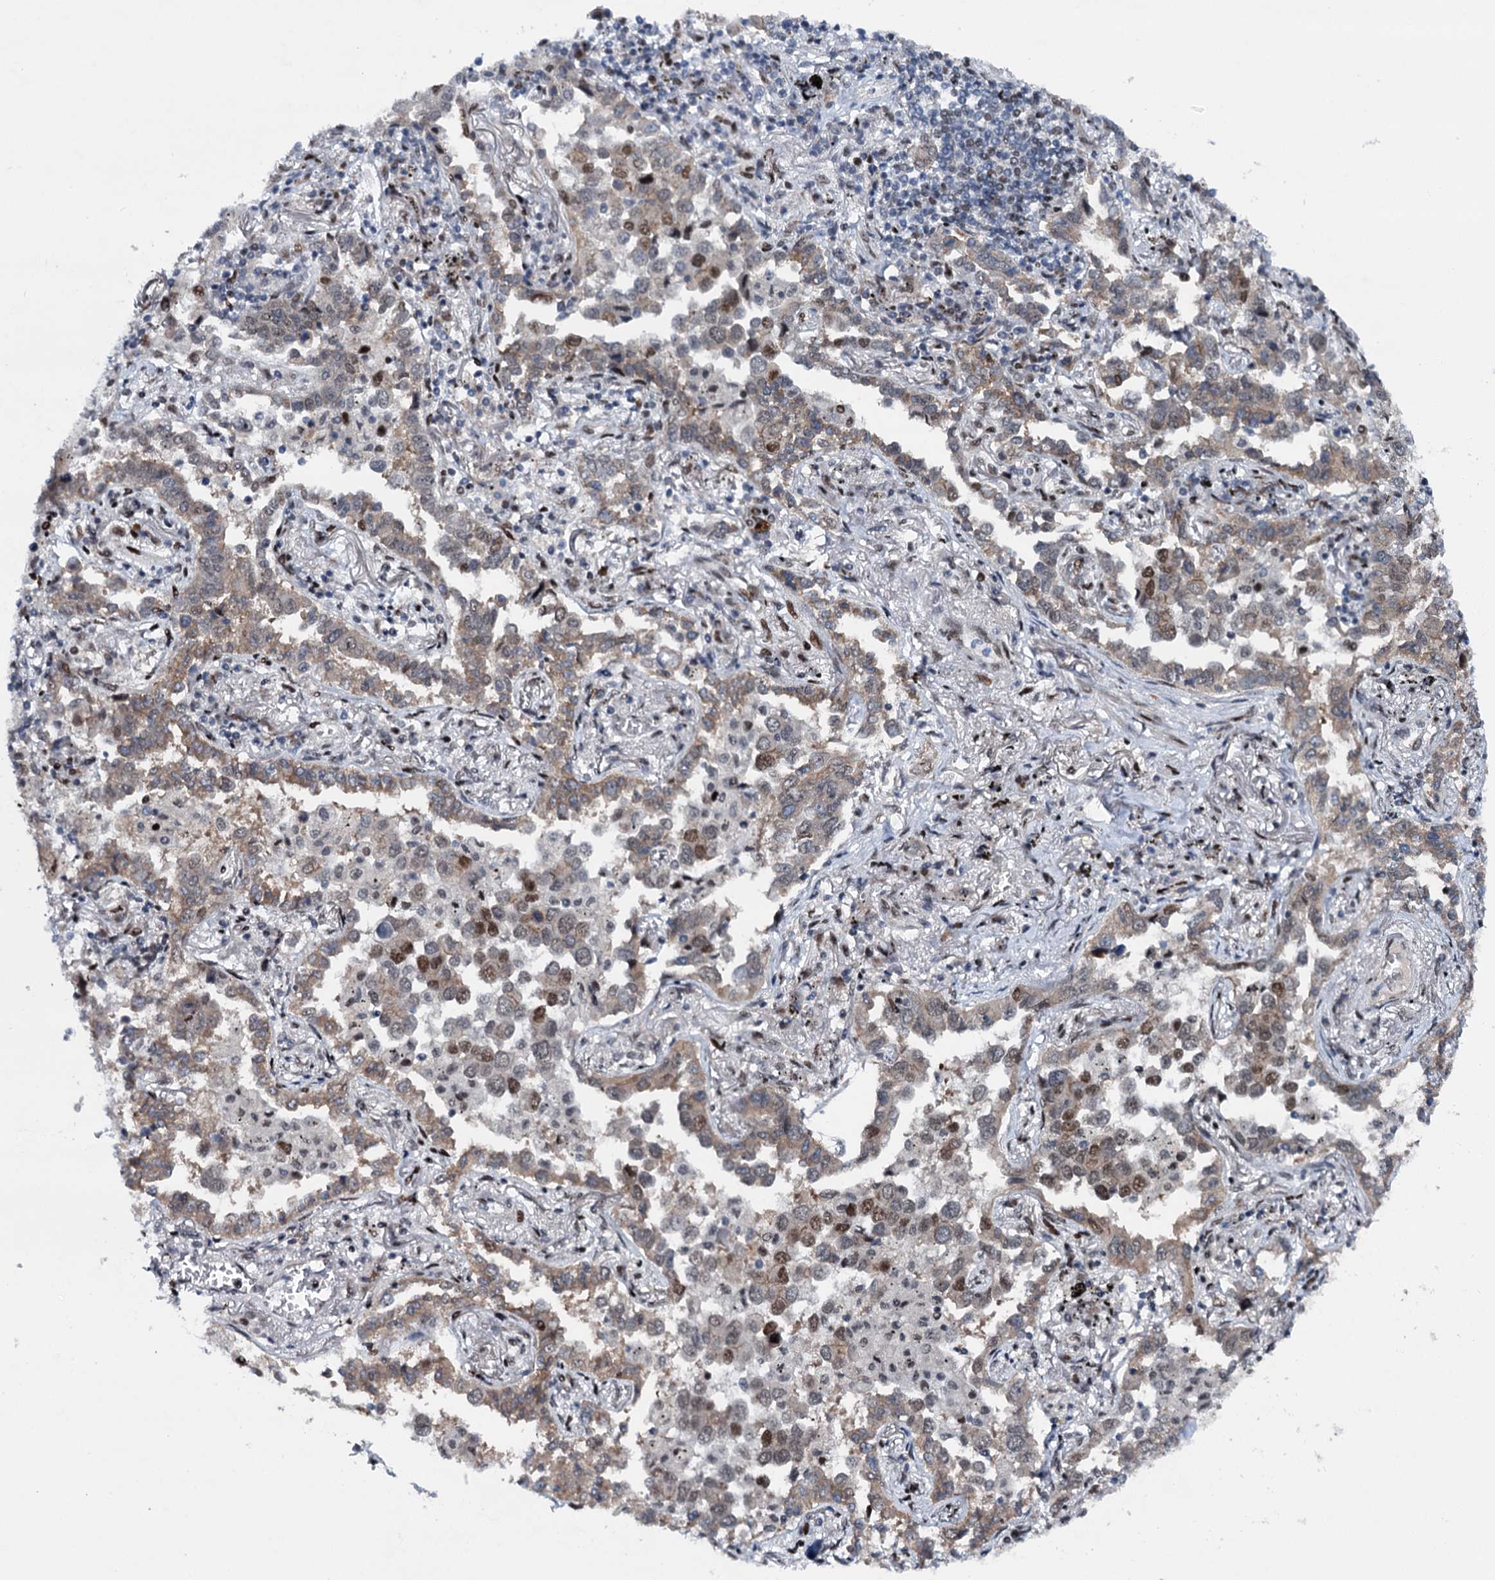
{"staining": {"intensity": "weak", "quantity": ">75%", "location": "cytoplasmic/membranous"}, "tissue": "lung cancer", "cell_type": "Tumor cells", "image_type": "cancer", "snomed": [{"axis": "morphology", "description": "Adenocarcinoma, NOS"}, {"axis": "topography", "description": "Lung"}], "caption": "Adenocarcinoma (lung) stained with a brown dye demonstrates weak cytoplasmic/membranous positive expression in approximately >75% of tumor cells.", "gene": "RUFY2", "patient": {"sex": "male", "age": 67}}